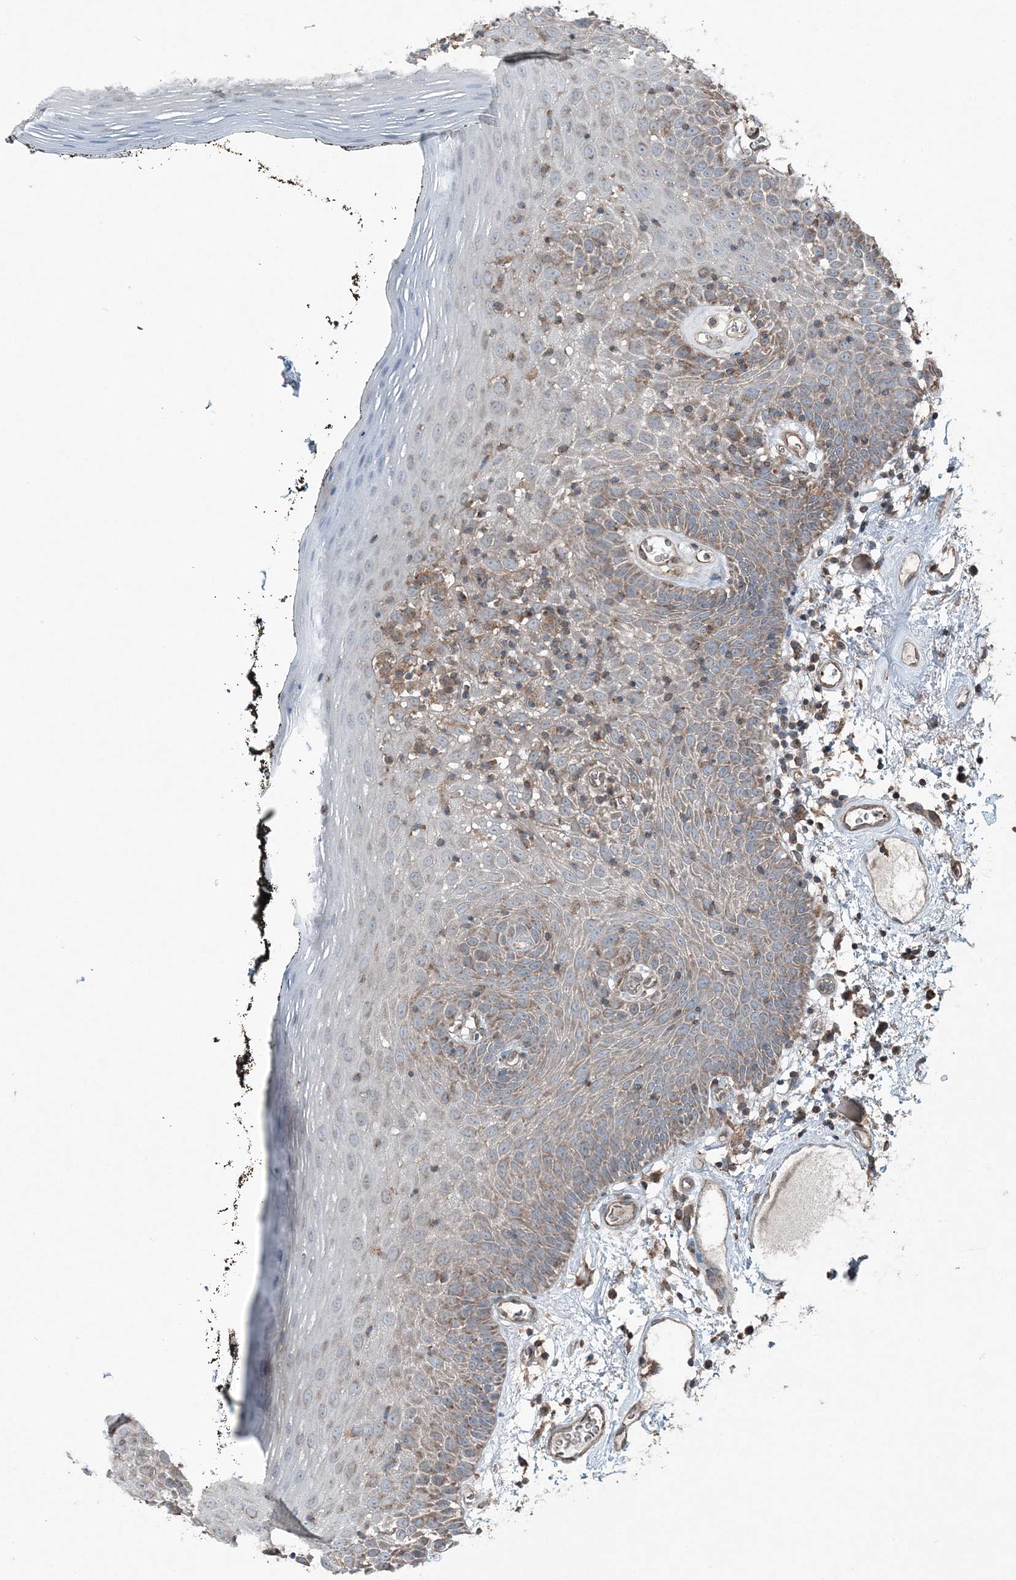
{"staining": {"intensity": "weak", "quantity": "25%-75%", "location": "cytoplasmic/membranous"}, "tissue": "oral mucosa", "cell_type": "Squamous epithelial cells", "image_type": "normal", "snomed": [{"axis": "morphology", "description": "Normal tissue, NOS"}, {"axis": "topography", "description": "Oral tissue"}], "caption": "This image demonstrates IHC staining of benign oral mucosa, with low weak cytoplasmic/membranous expression in about 25%-75% of squamous epithelial cells.", "gene": "KY", "patient": {"sex": "male", "age": 74}}